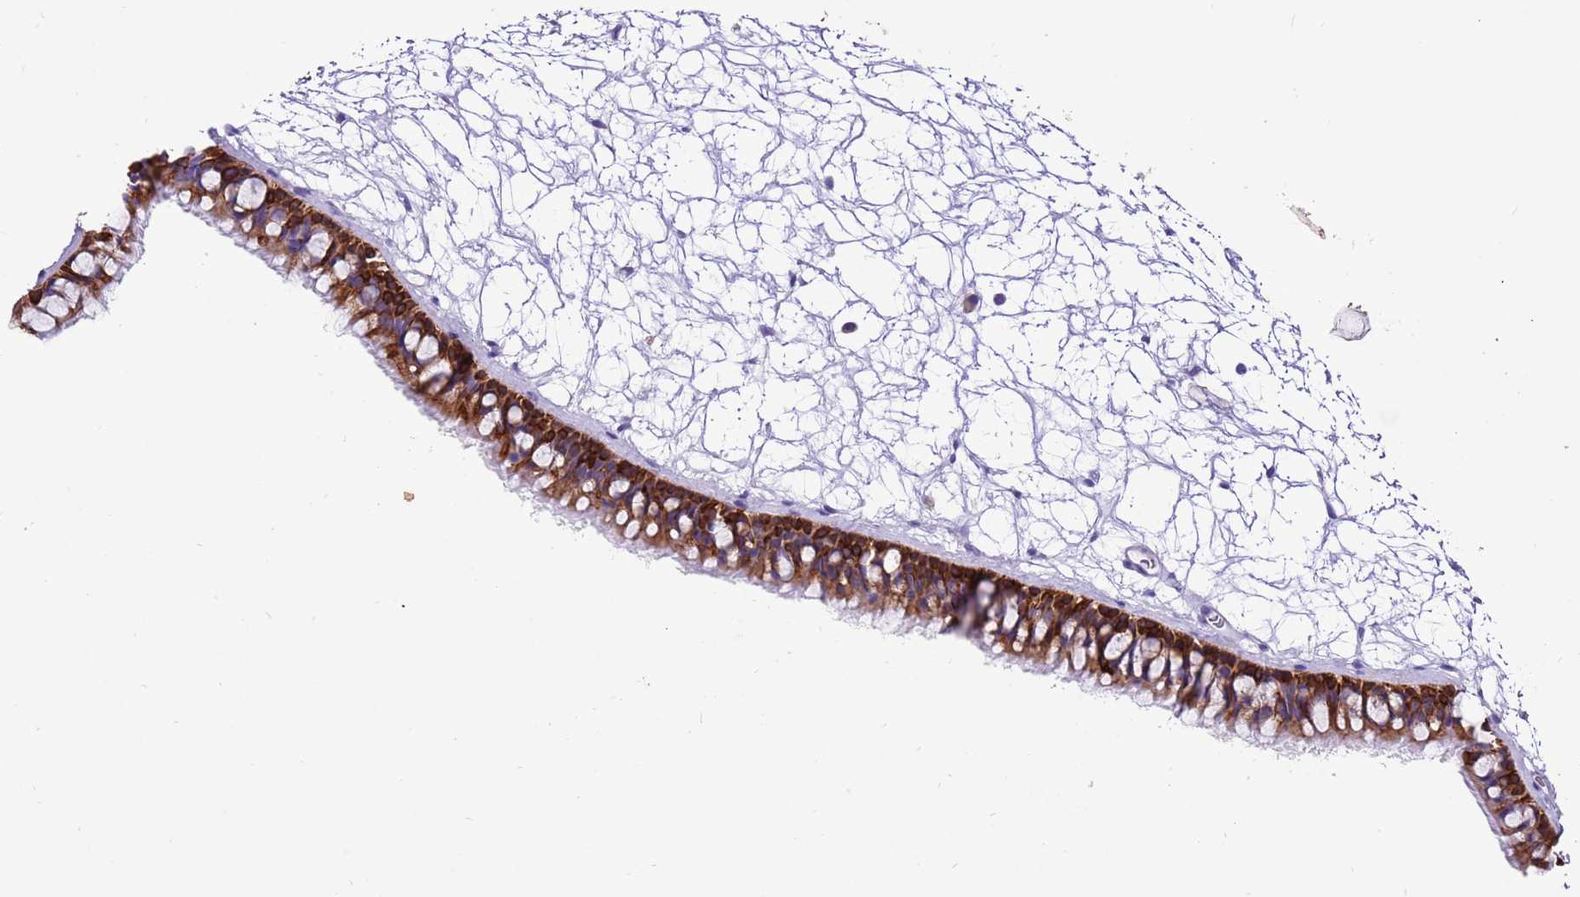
{"staining": {"intensity": "strong", "quantity": ">75%", "location": "cytoplasmic/membranous"}, "tissue": "nasopharynx", "cell_type": "Respiratory epithelial cells", "image_type": "normal", "snomed": [{"axis": "morphology", "description": "Normal tissue, NOS"}, {"axis": "topography", "description": "Nasopharynx"}], "caption": "Human nasopharynx stained for a protein (brown) shows strong cytoplasmic/membranous positive staining in about >75% of respiratory epithelial cells.", "gene": "R3HDM4", "patient": {"sex": "male", "age": 64}}